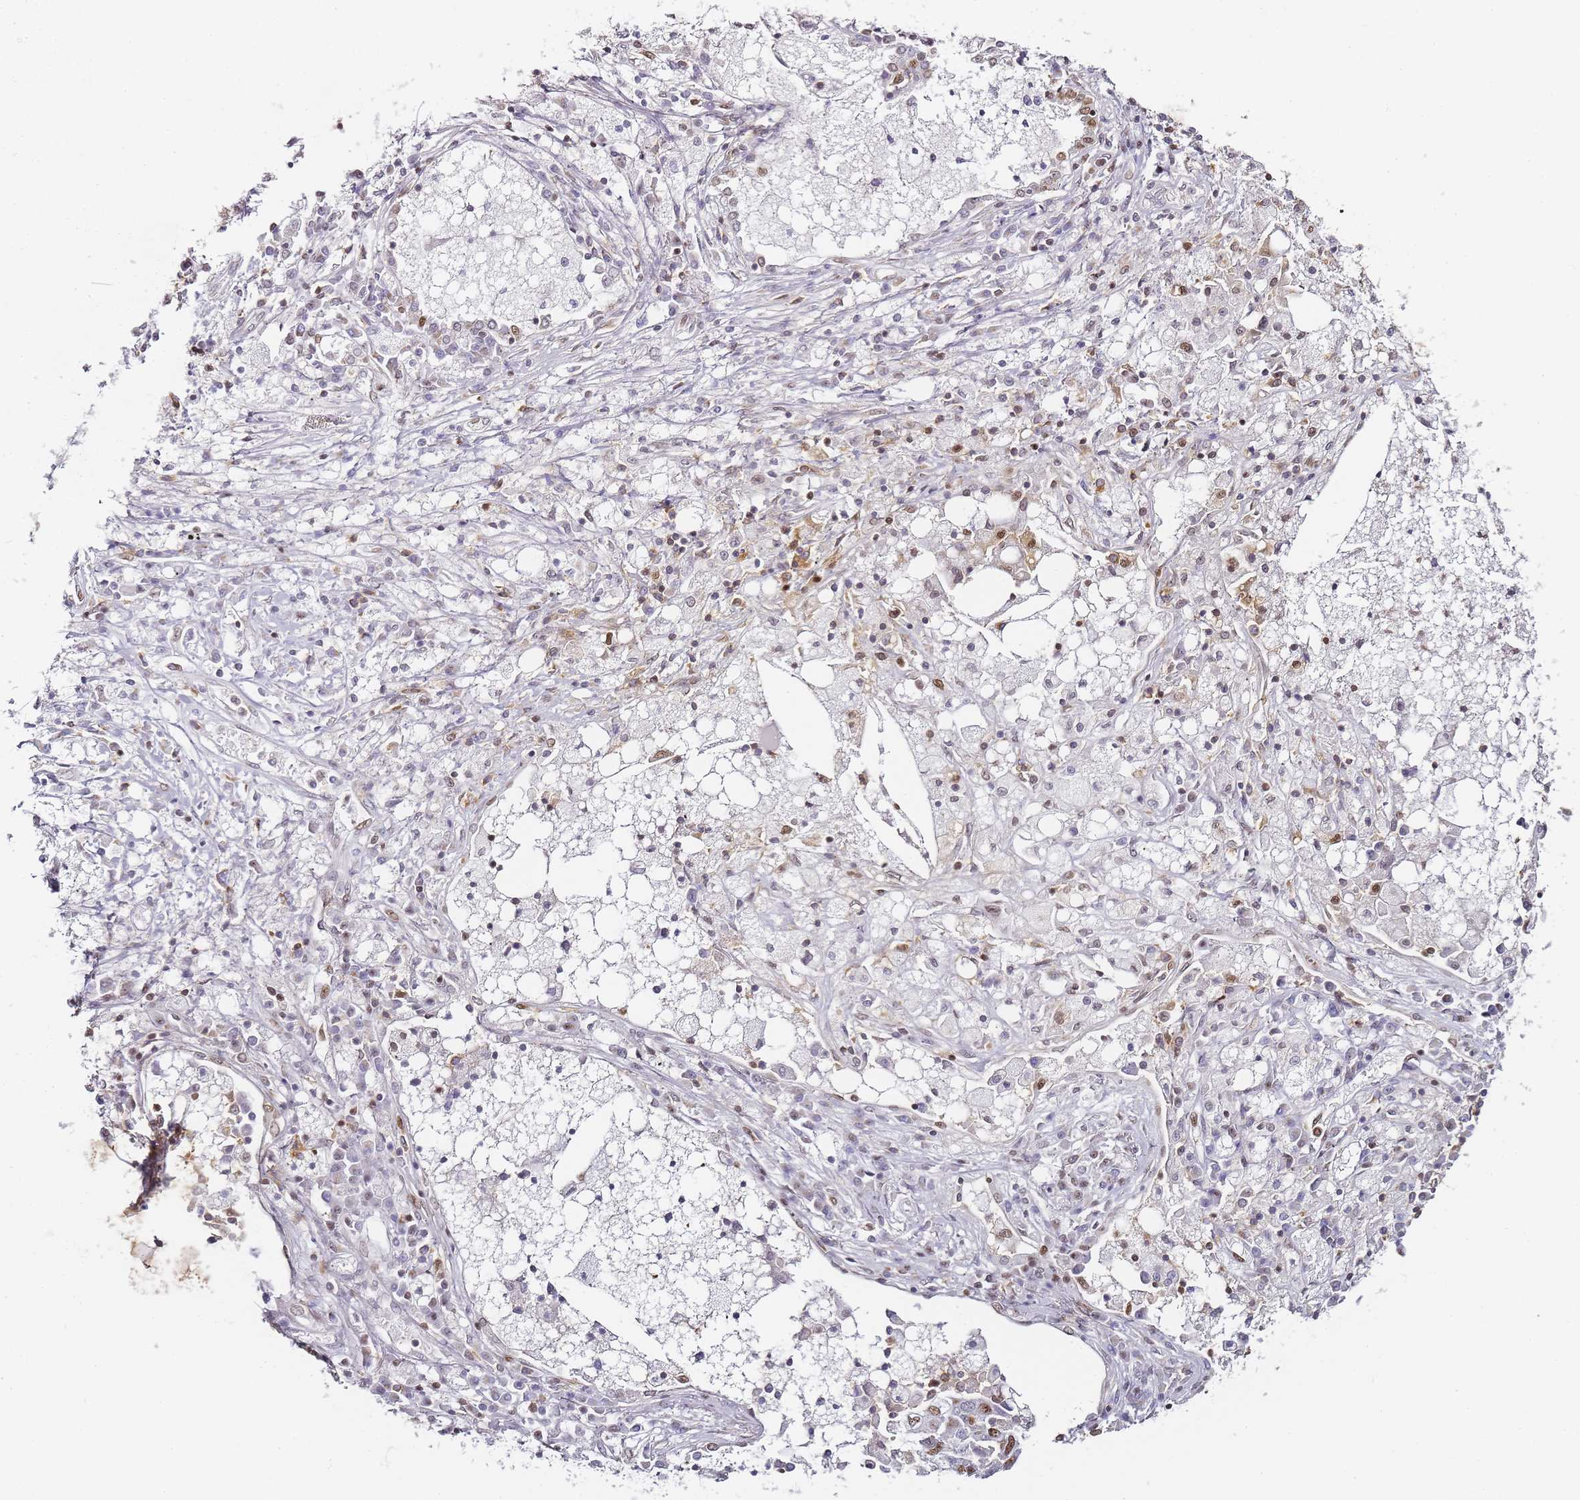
{"staining": {"intensity": "moderate", "quantity": "<25%", "location": "nuclear"}, "tissue": "lung cancer", "cell_type": "Tumor cells", "image_type": "cancer", "snomed": [{"axis": "morphology", "description": "Squamous cell carcinoma, NOS"}, {"axis": "topography", "description": "Lung"}], "caption": "Immunohistochemical staining of lung cancer shows moderate nuclear protein positivity in about <25% of tumor cells.", "gene": "JAKMIP1", "patient": {"sex": "male", "age": 65}}